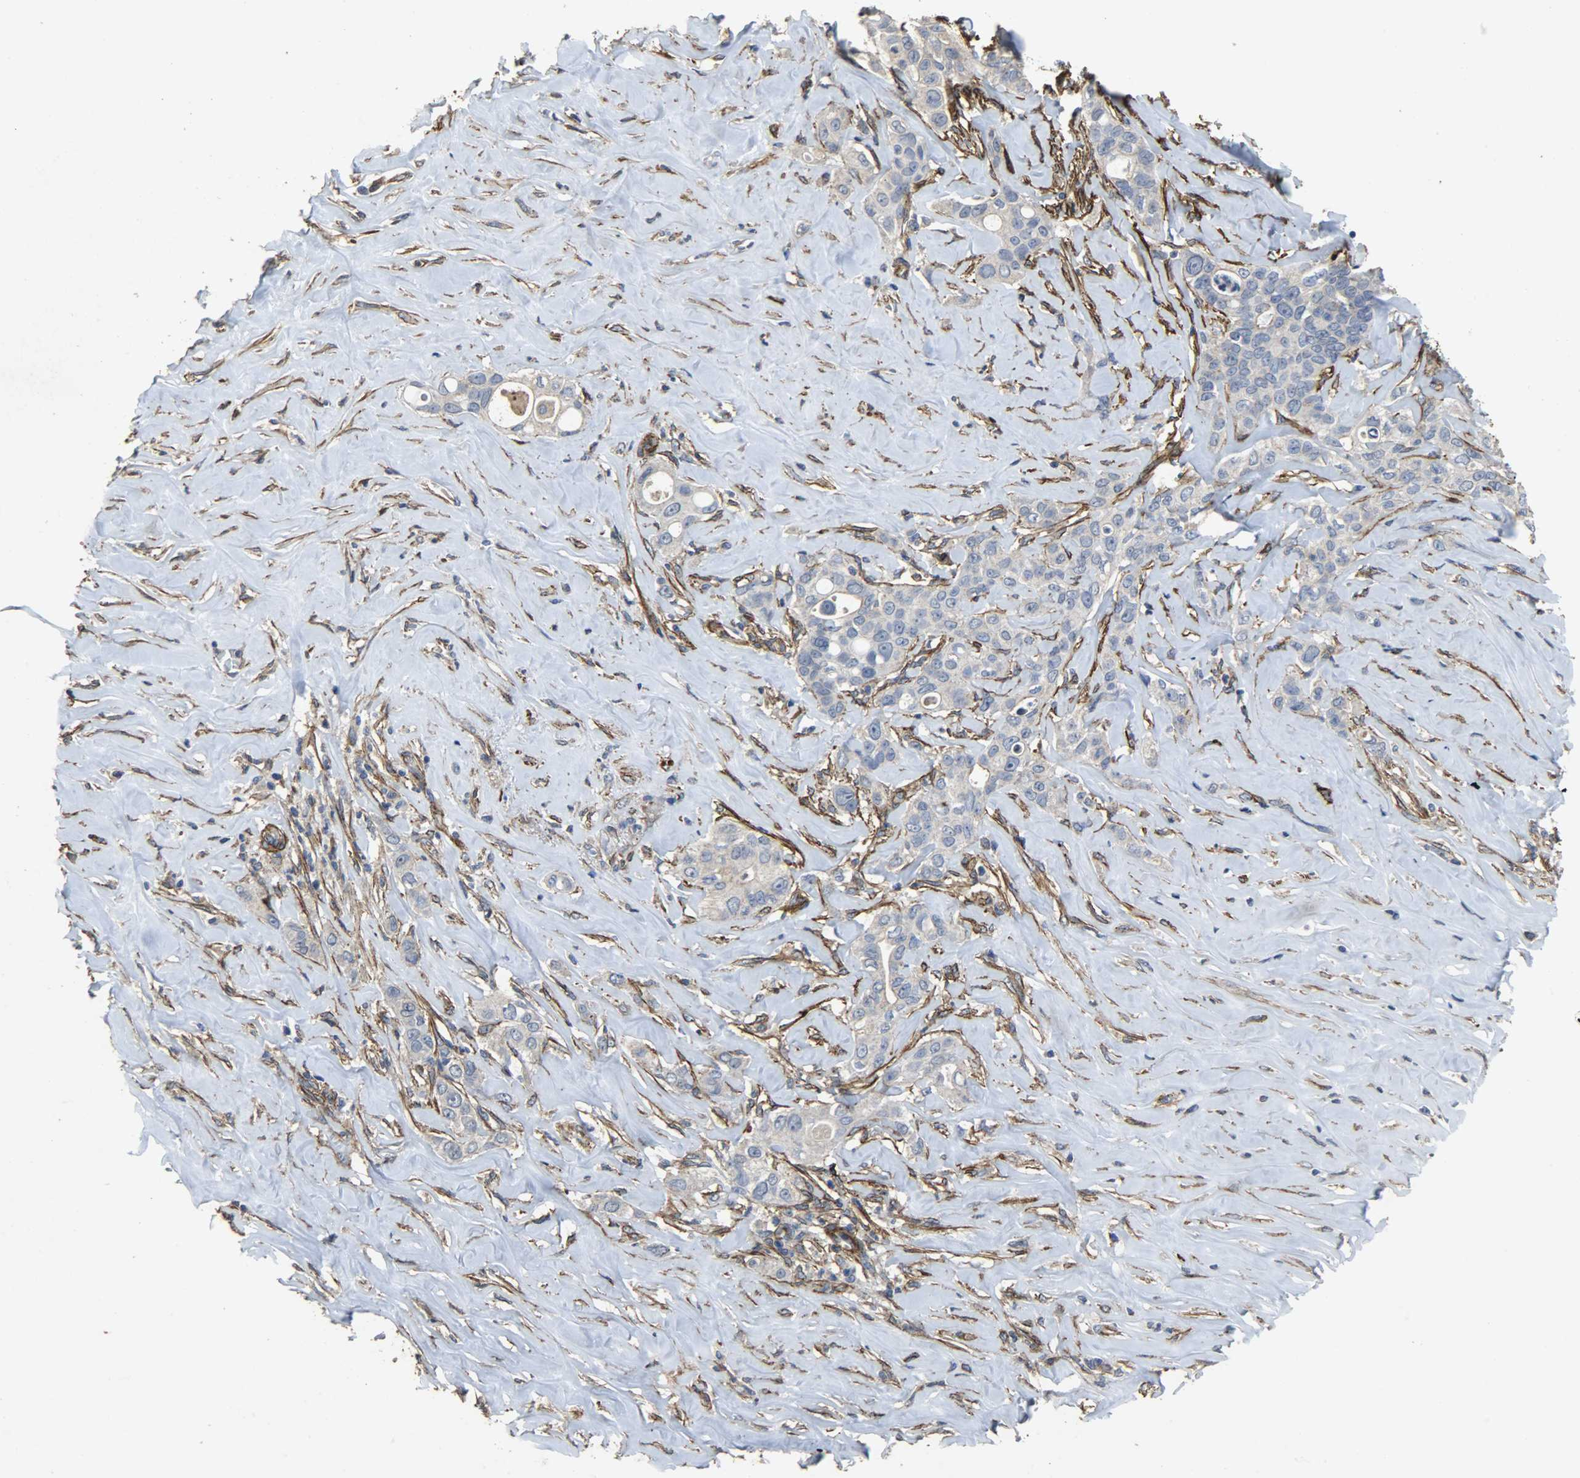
{"staining": {"intensity": "moderate", "quantity": "<25%", "location": "cytoplasmic/membranous"}, "tissue": "liver cancer", "cell_type": "Tumor cells", "image_type": "cancer", "snomed": [{"axis": "morphology", "description": "Cholangiocarcinoma"}, {"axis": "topography", "description": "Liver"}], "caption": "Protein staining by immunohistochemistry (IHC) exhibits moderate cytoplasmic/membranous staining in about <25% of tumor cells in liver cancer (cholangiocarcinoma).", "gene": "TPM4", "patient": {"sex": "female", "age": 67}}